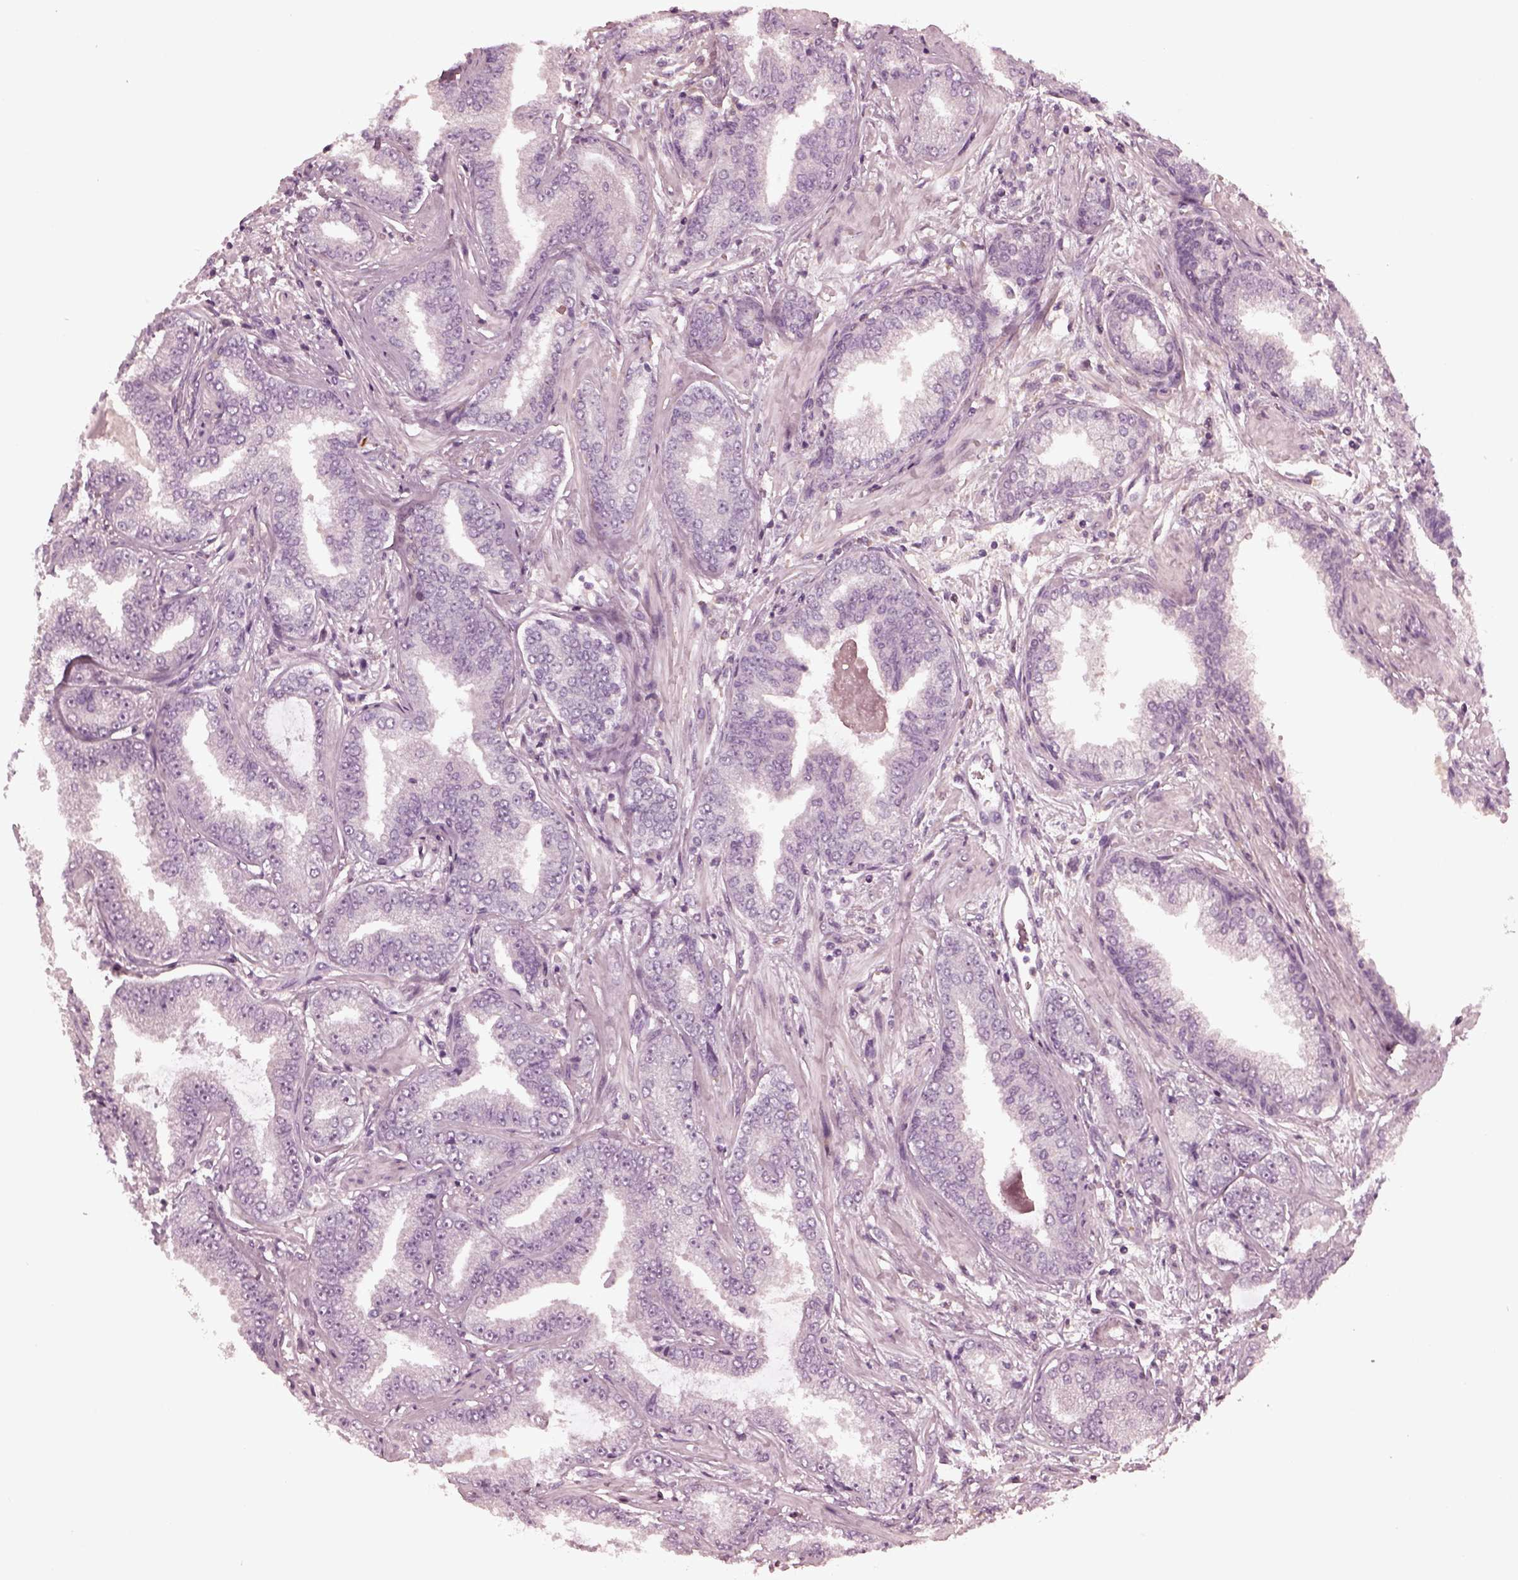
{"staining": {"intensity": "negative", "quantity": "none", "location": "none"}, "tissue": "prostate cancer", "cell_type": "Tumor cells", "image_type": "cancer", "snomed": [{"axis": "morphology", "description": "Adenocarcinoma, Low grade"}, {"axis": "topography", "description": "Prostate"}], "caption": "The IHC photomicrograph has no significant expression in tumor cells of prostate low-grade adenocarcinoma tissue.", "gene": "PSTPIP2", "patient": {"sex": "male", "age": 55}}